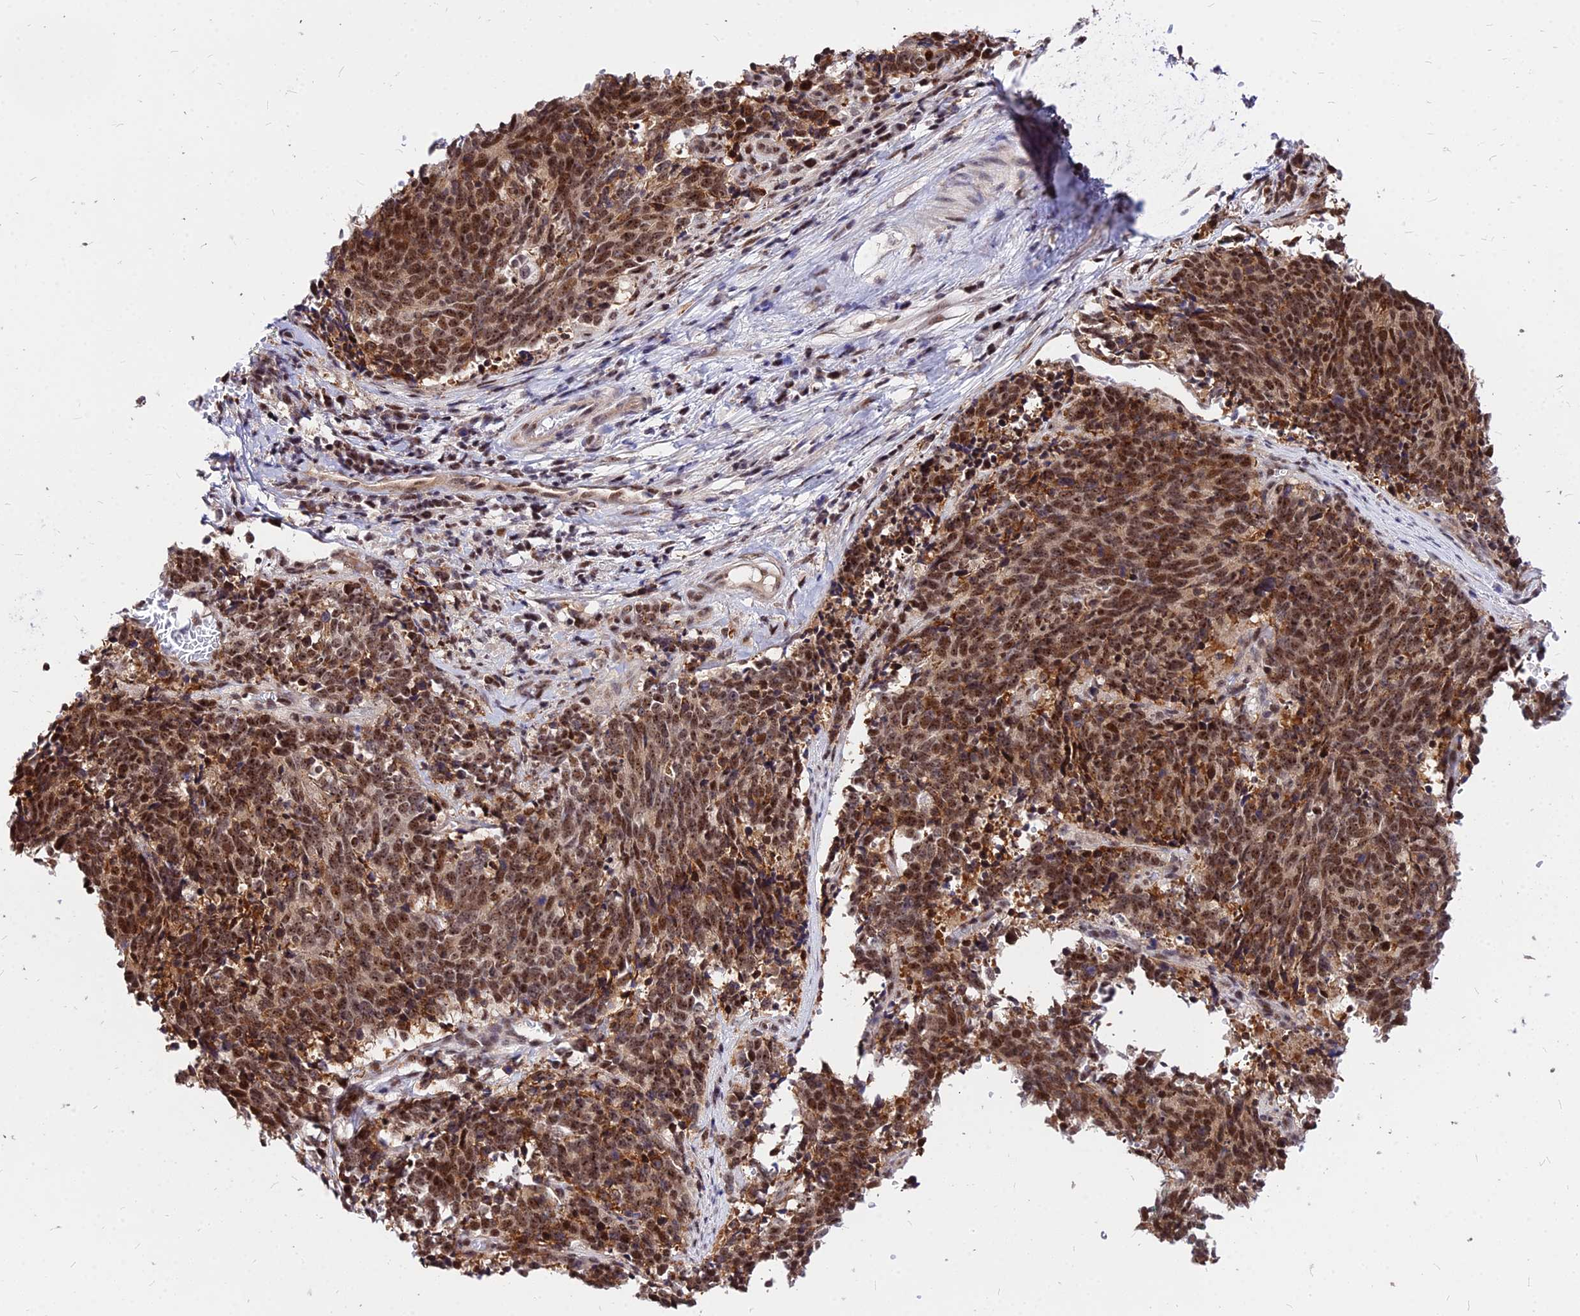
{"staining": {"intensity": "strong", "quantity": ">75%", "location": "cytoplasmic/membranous,nuclear"}, "tissue": "cervical cancer", "cell_type": "Tumor cells", "image_type": "cancer", "snomed": [{"axis": "morphology", "description": "Squamous cell carcinoma, NOS"}, {"axis": "topography", "description": "Cervix"}], "caption": "There is high levels of strong cytoplasmic/membranous and nuclear expression in tumor cells of squamous cell carcinoma (cervical), as demonstrated by immunohistochemical staining (brown color).", "gene": "DDX55", "patient": {"sex": "female", "age": 29}}